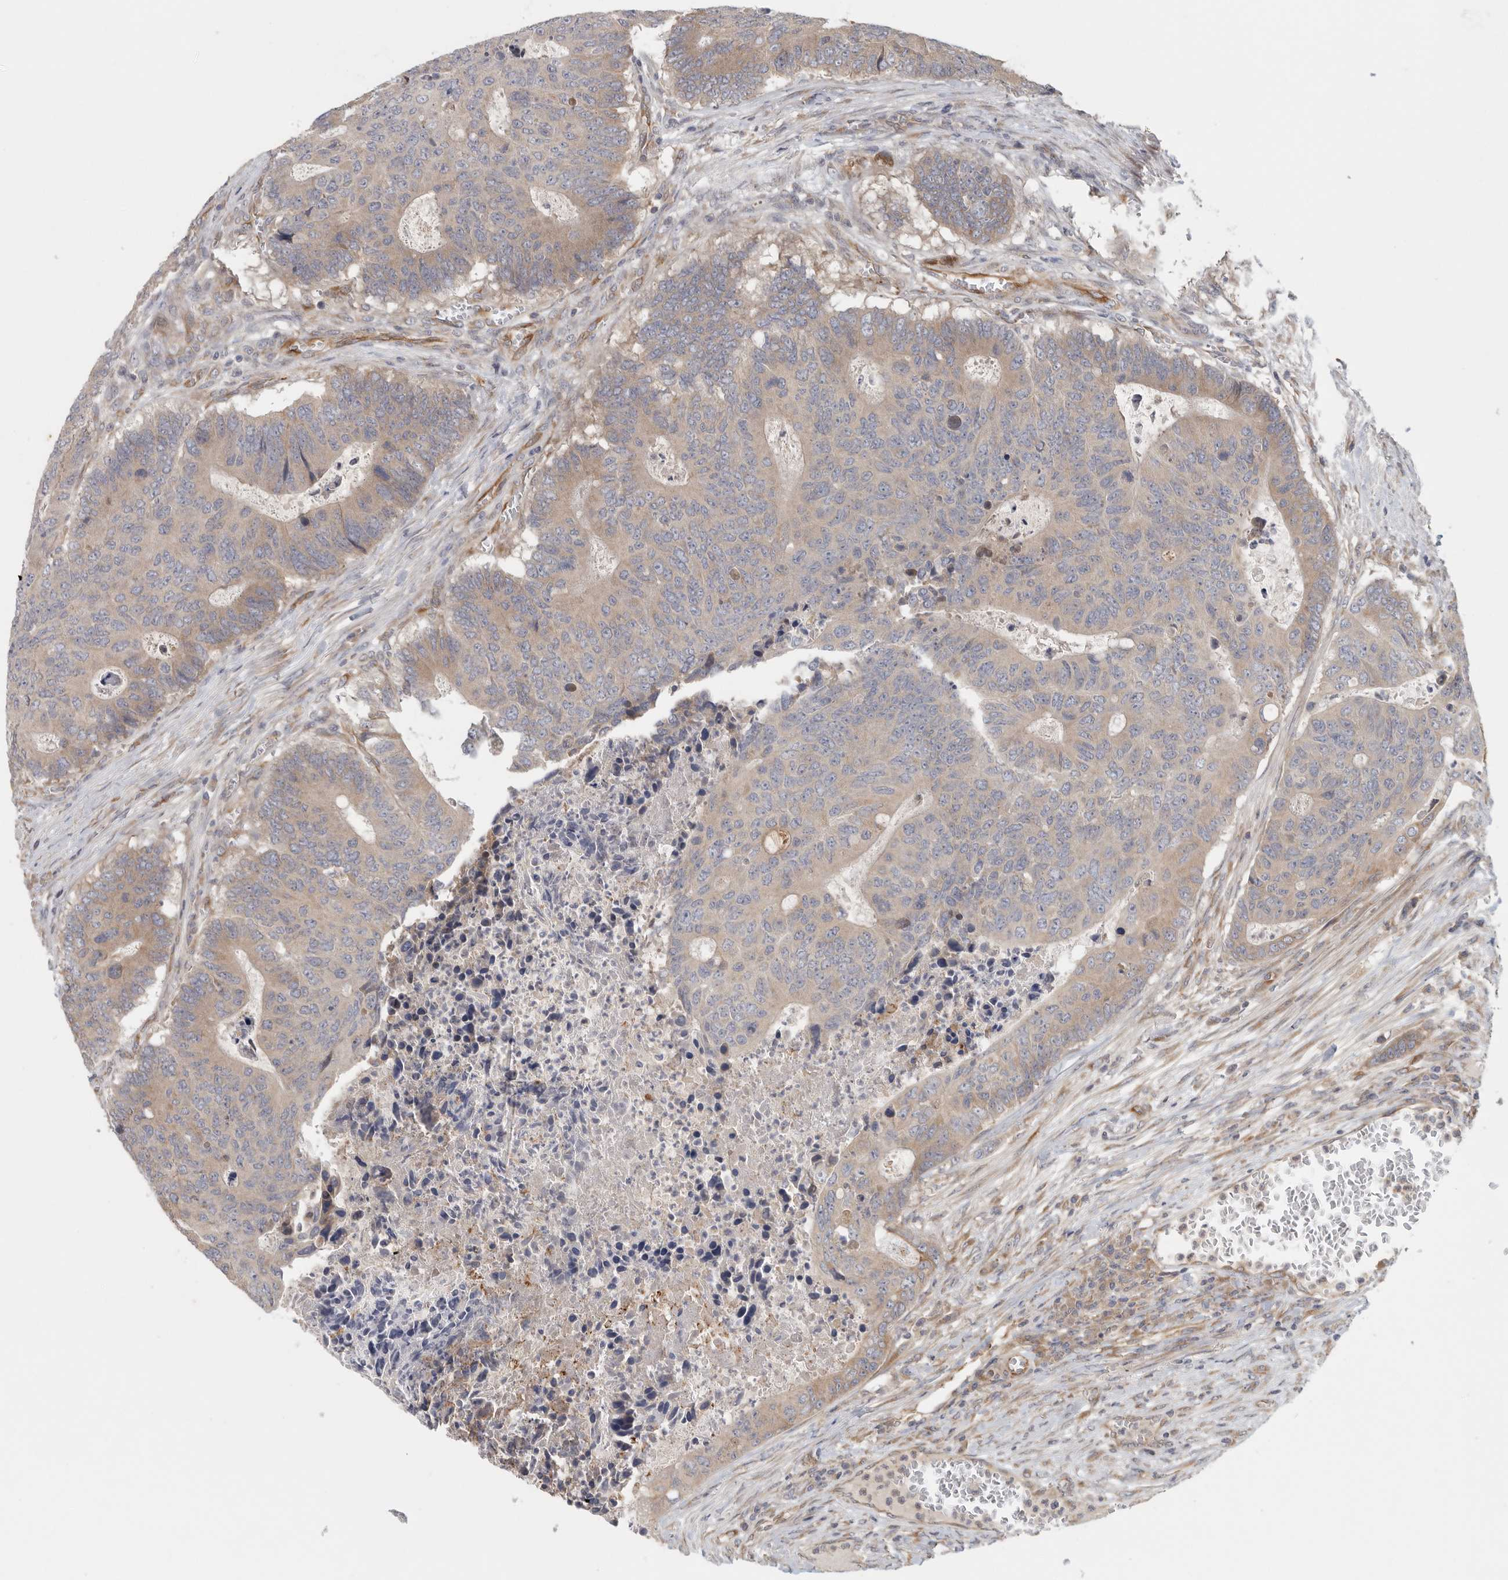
{"staining": {"intensity": "moderate", "quantity": "25%-75%", "location": "cytoplasmic/membranous"}, "tissue": "colorectal cancer", "cell_type": "Tumor cells", "image_type": "cancer", "snomed": [{"axis": "morphology", "description": "Adenocarcinoma, NOS"}, {"axis": "topography", "description": "Colon"}], "caption": "There is medium levels of moderate cytoplasmic/membranous positivity in tumor cells of colorectal adenocarcinoma, as demonstrated by immunohistochemical staining (brown color).", "gene": "BCAP29", "patient": {"sex": "male", "age": 87}}